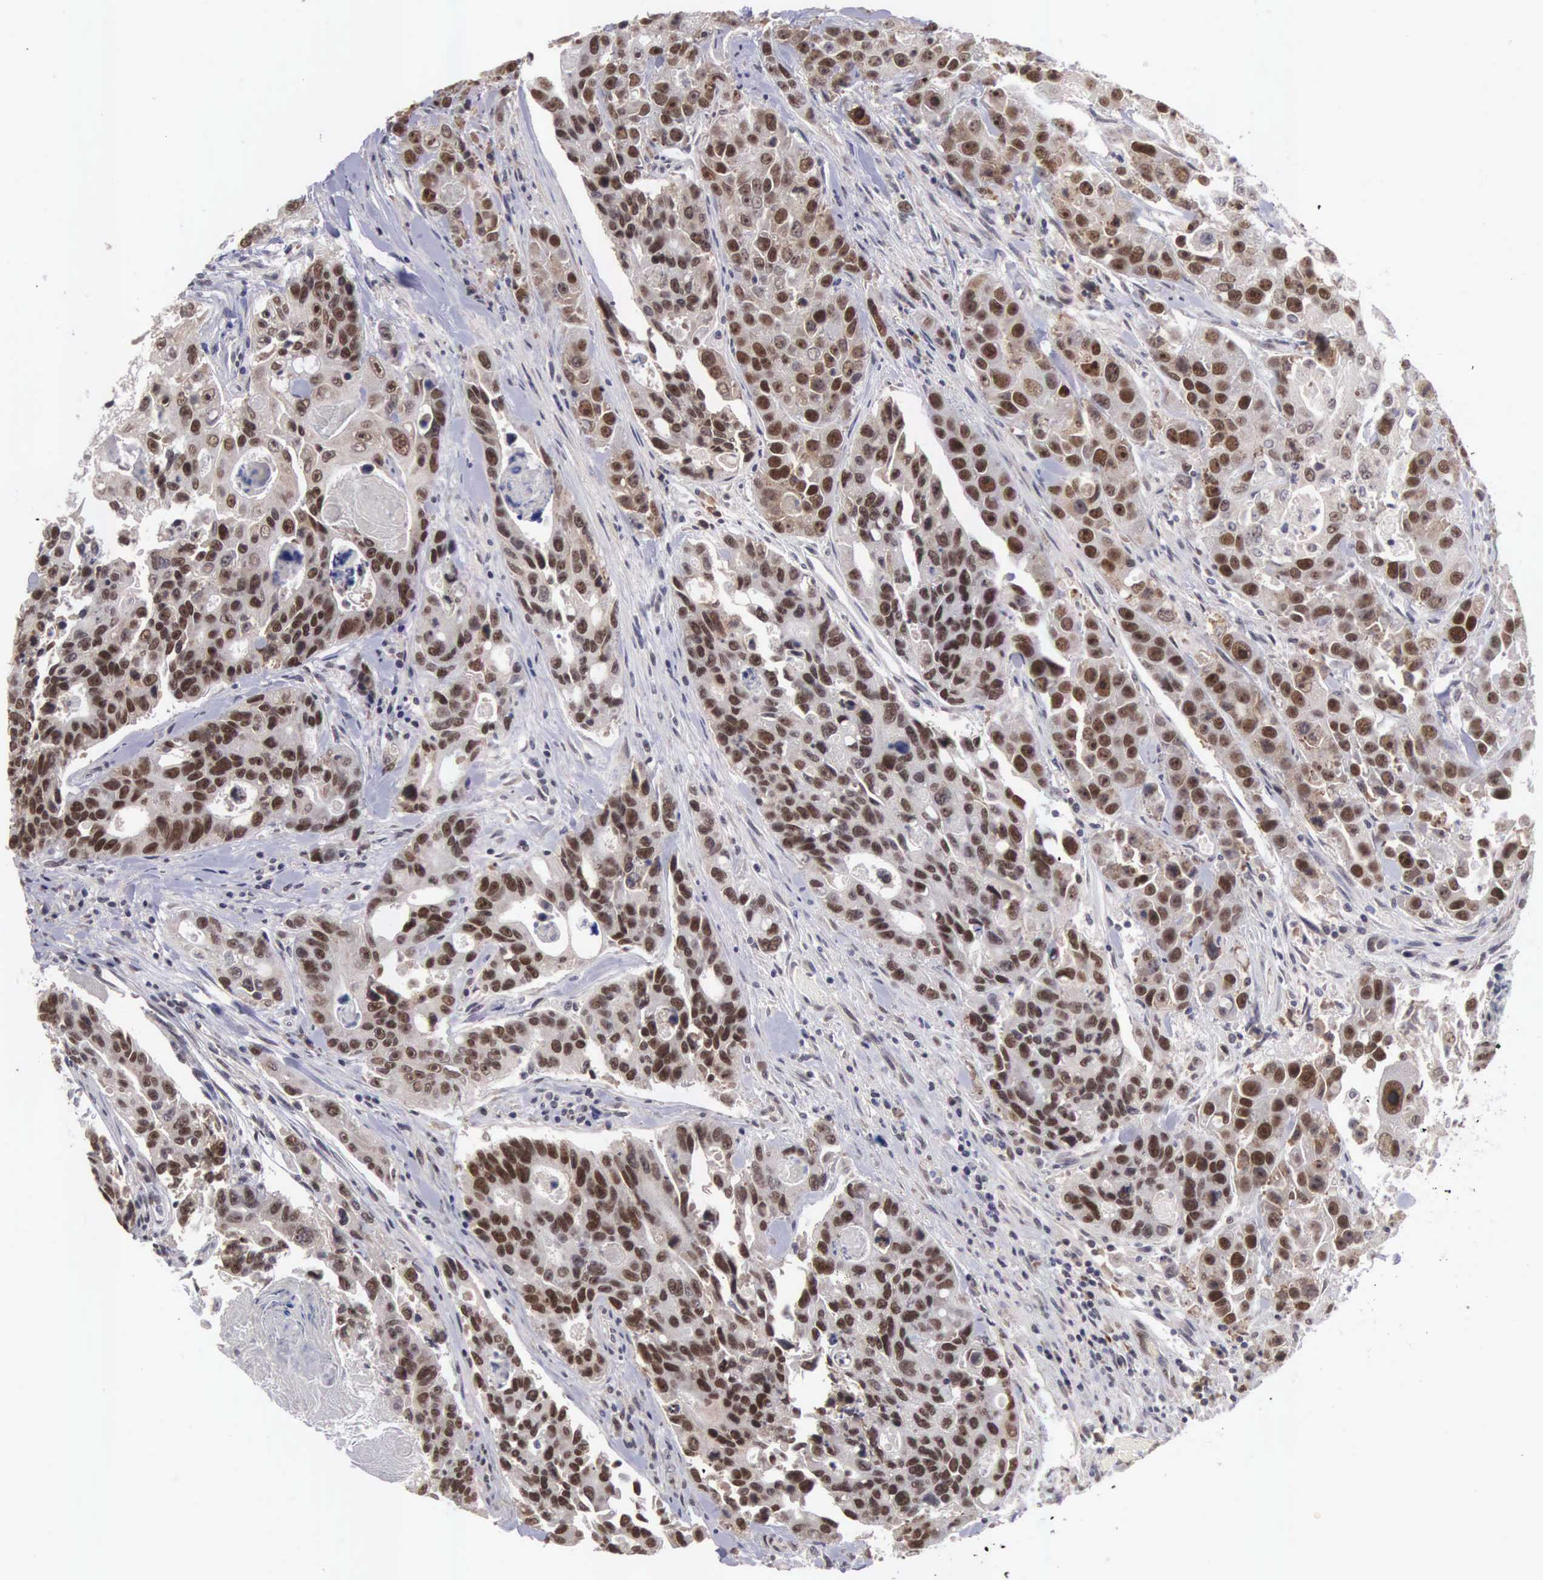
{"staining": {"intensity": "moderate", "quantity": ">75%", "location": "nuclear"}, "tissue": "colorectal cancer", "cell_type": "Tumor cells", "image_type": "cancer", "snomed": [{"axis": "morphology", "description": "Adenocarcinoma, NOS"}, {"axis": "topography", "description": "Colon"}], "caption": "A brown stain highlights moderate nuclear expression of a protein in human colorectal cancer tumor cells.", "gene": "ZNF275", "patient": {"sex": "female", "age": 86}}